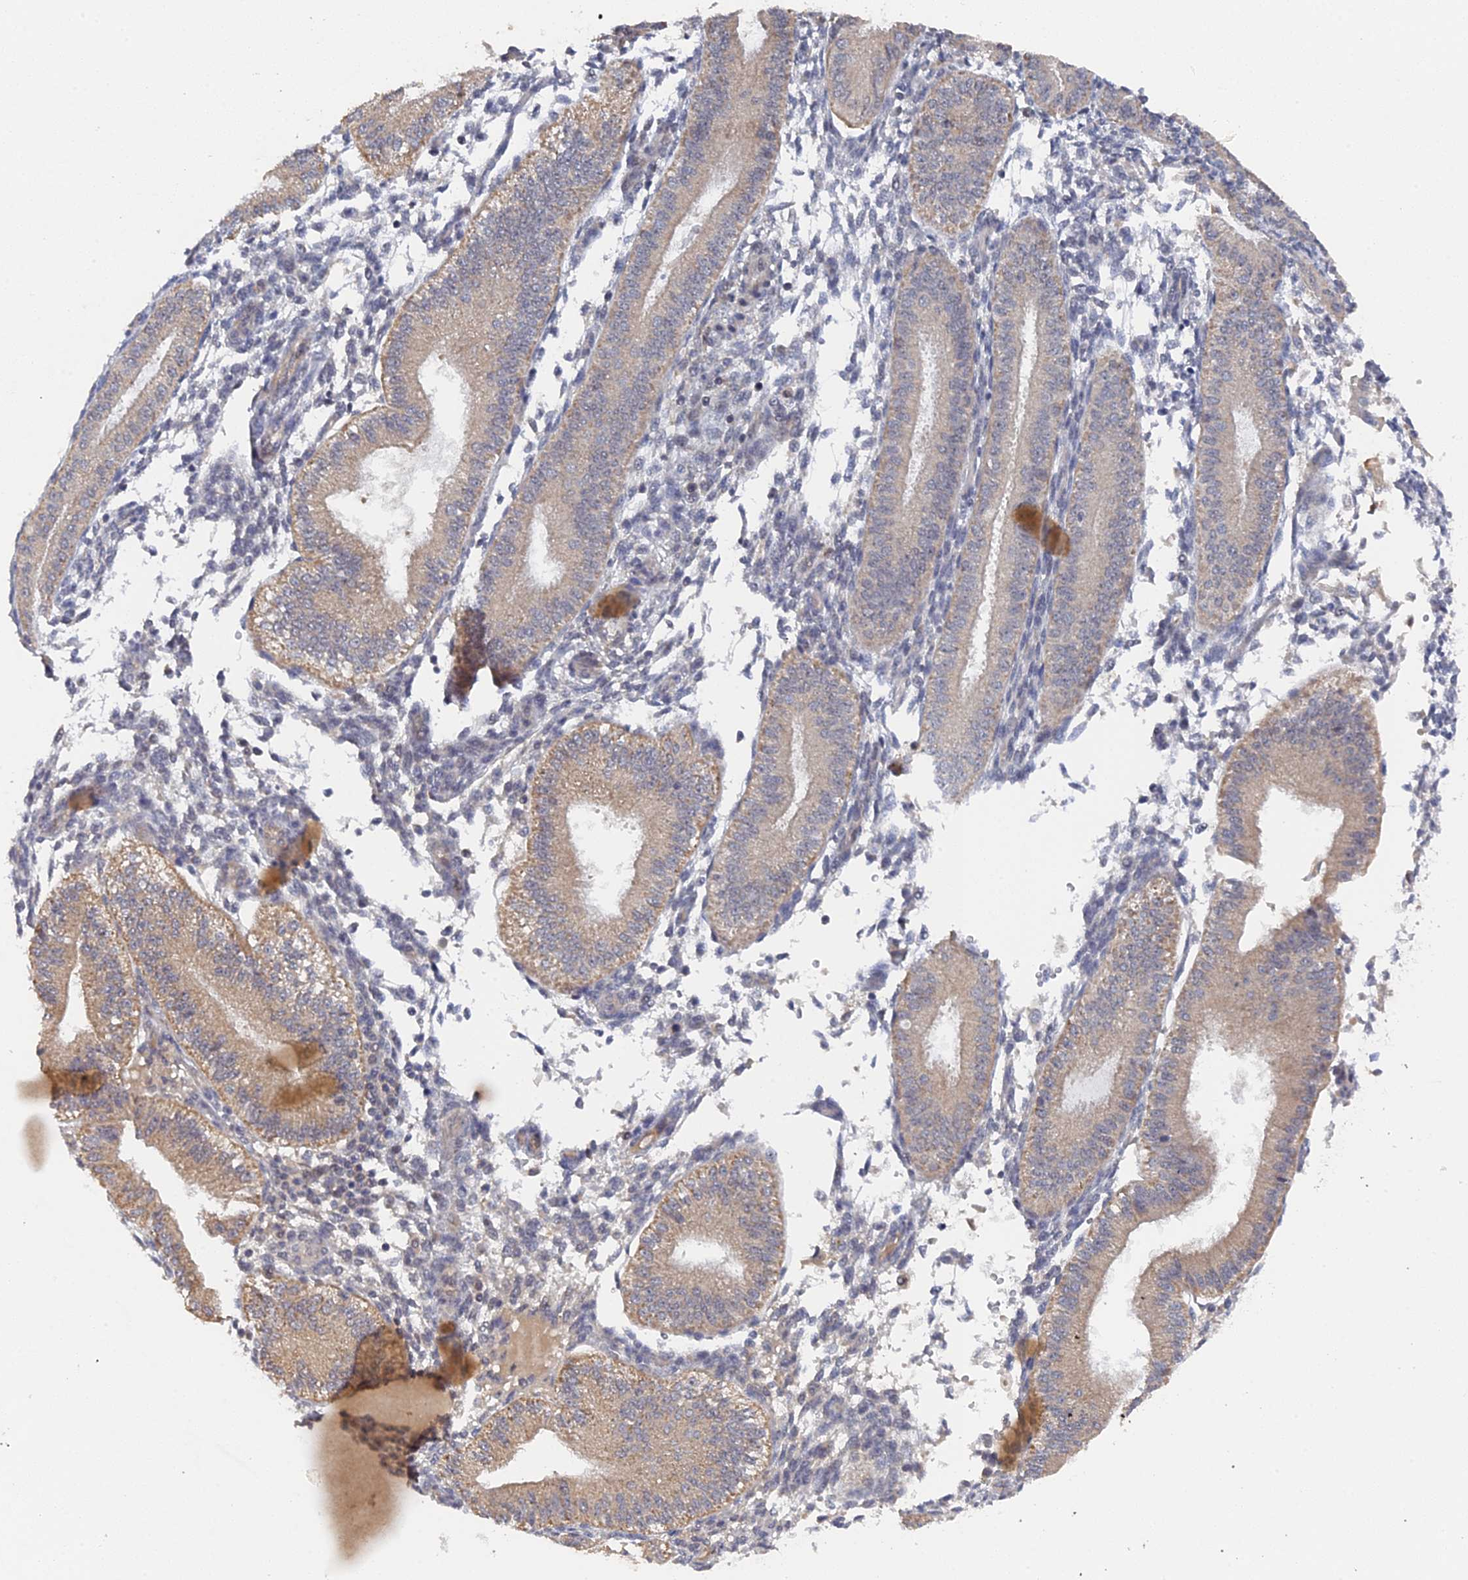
{"staining": {"intensity": "weak", "quantity": "<25%", "location": "cytoplasmic/membranous"}, "tissue": "endometrium", "cell_type": "Cells in endometrial stroma", "image_type": "normal", "snomed": [{"axis": "morphology", "description": "Normal tissue, NOS"}, {"axis": "topography", "description": "Endometrium"}], "caption": "IHC image of unremarkable human endometrium stained for a protein (brown), which exhibits no positivity in cells in endometrial stroma.", "gene": "MIGA2", "patient": {"sex": "female", "age": 39}}